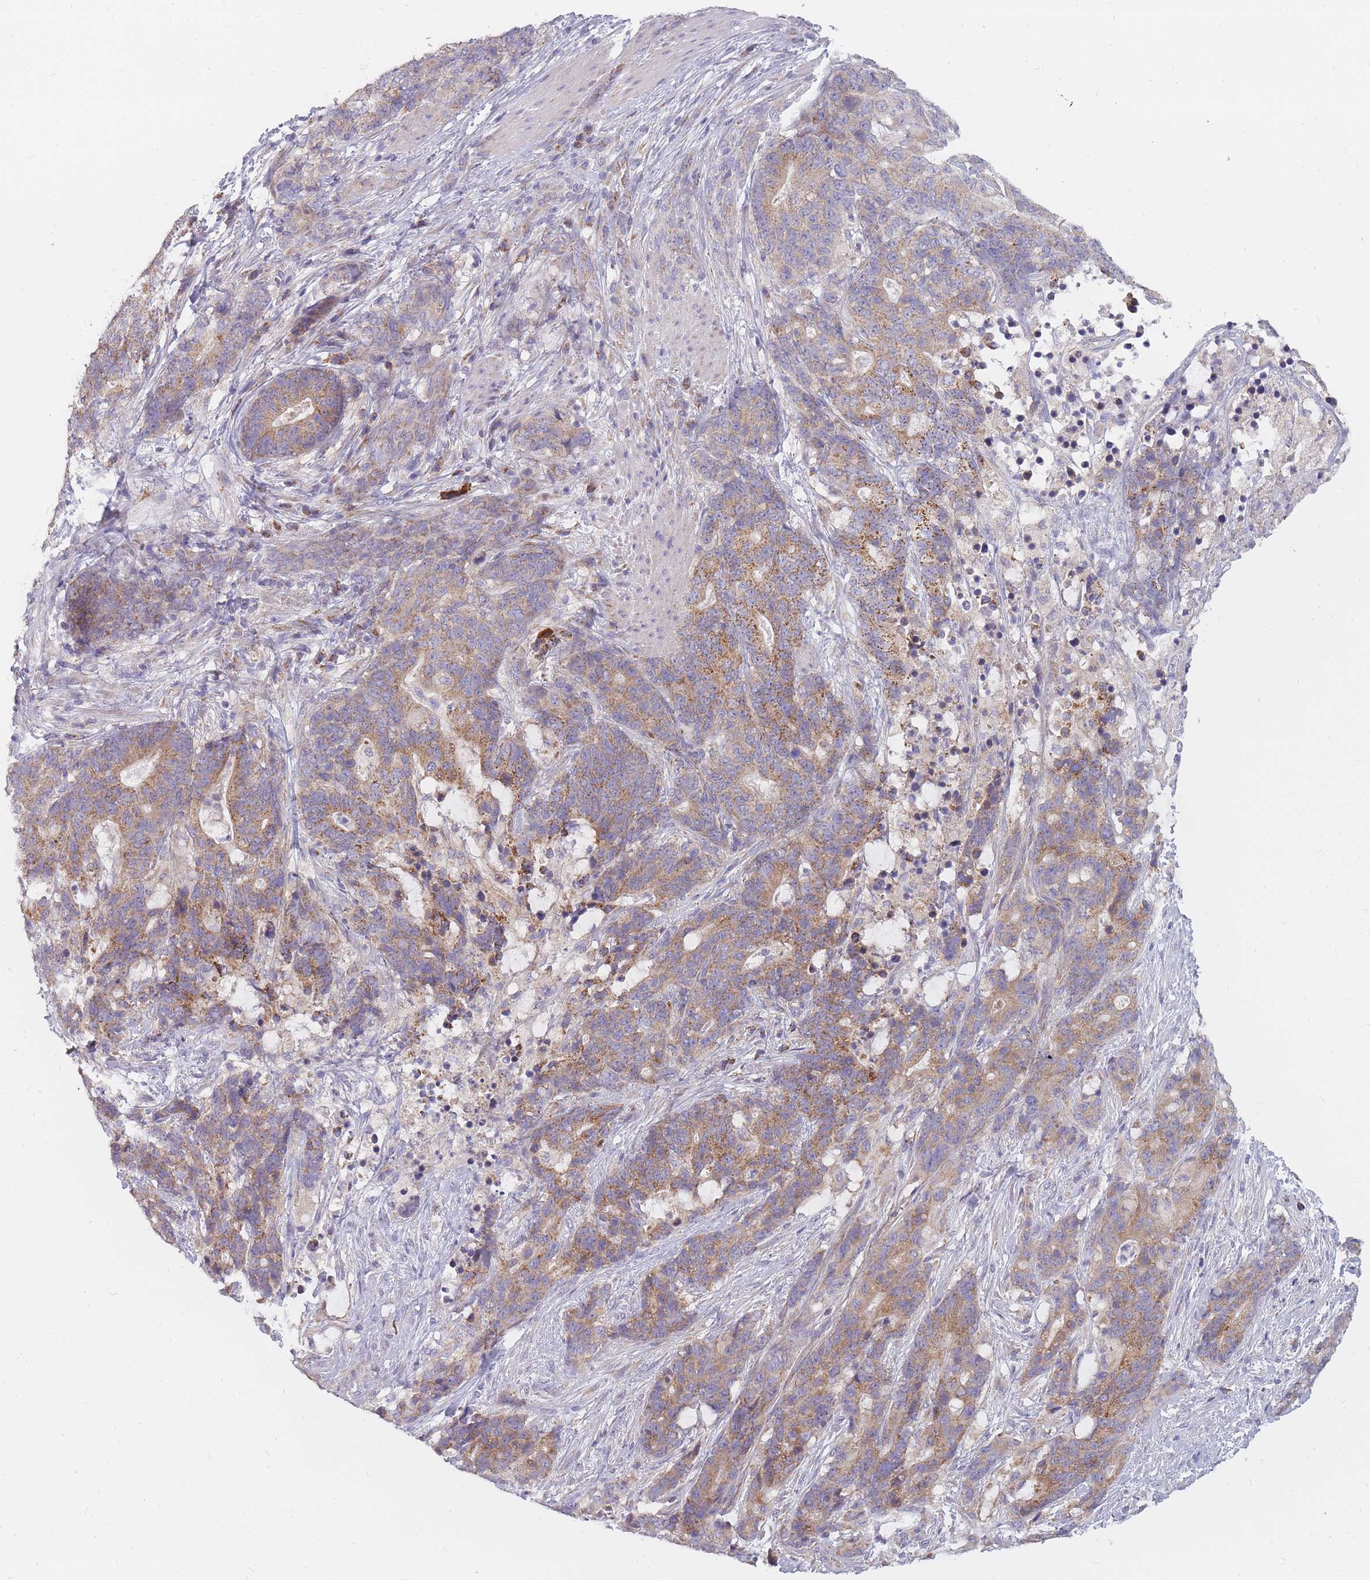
{"staining": {"intensity": "moderate", "quantity": ">75%", "location": "cytoplasmic/membranous"}, "tissue": "stomach cancer", "cell_type": "Tumor cells", "image_type": "cancer", "snomed": [{"axis": "morphology", "description": "Normal tissue, NOS"}, {"axis": "morphology", "description": "Adenocarcinoma, NOS"}, {"axis": "topography", "description": "Stomach"}], "caption": "Immunohistochemistry (IHC) micrograph of stomach adenocarcinoma stained for a protein (brown), which displays medium levels of moderate cytoplasmic/membranous staining in approximately >75% of tumor cells.", "gene": "ALKBH4", "patient": {"sex": "female", "age": 64}}